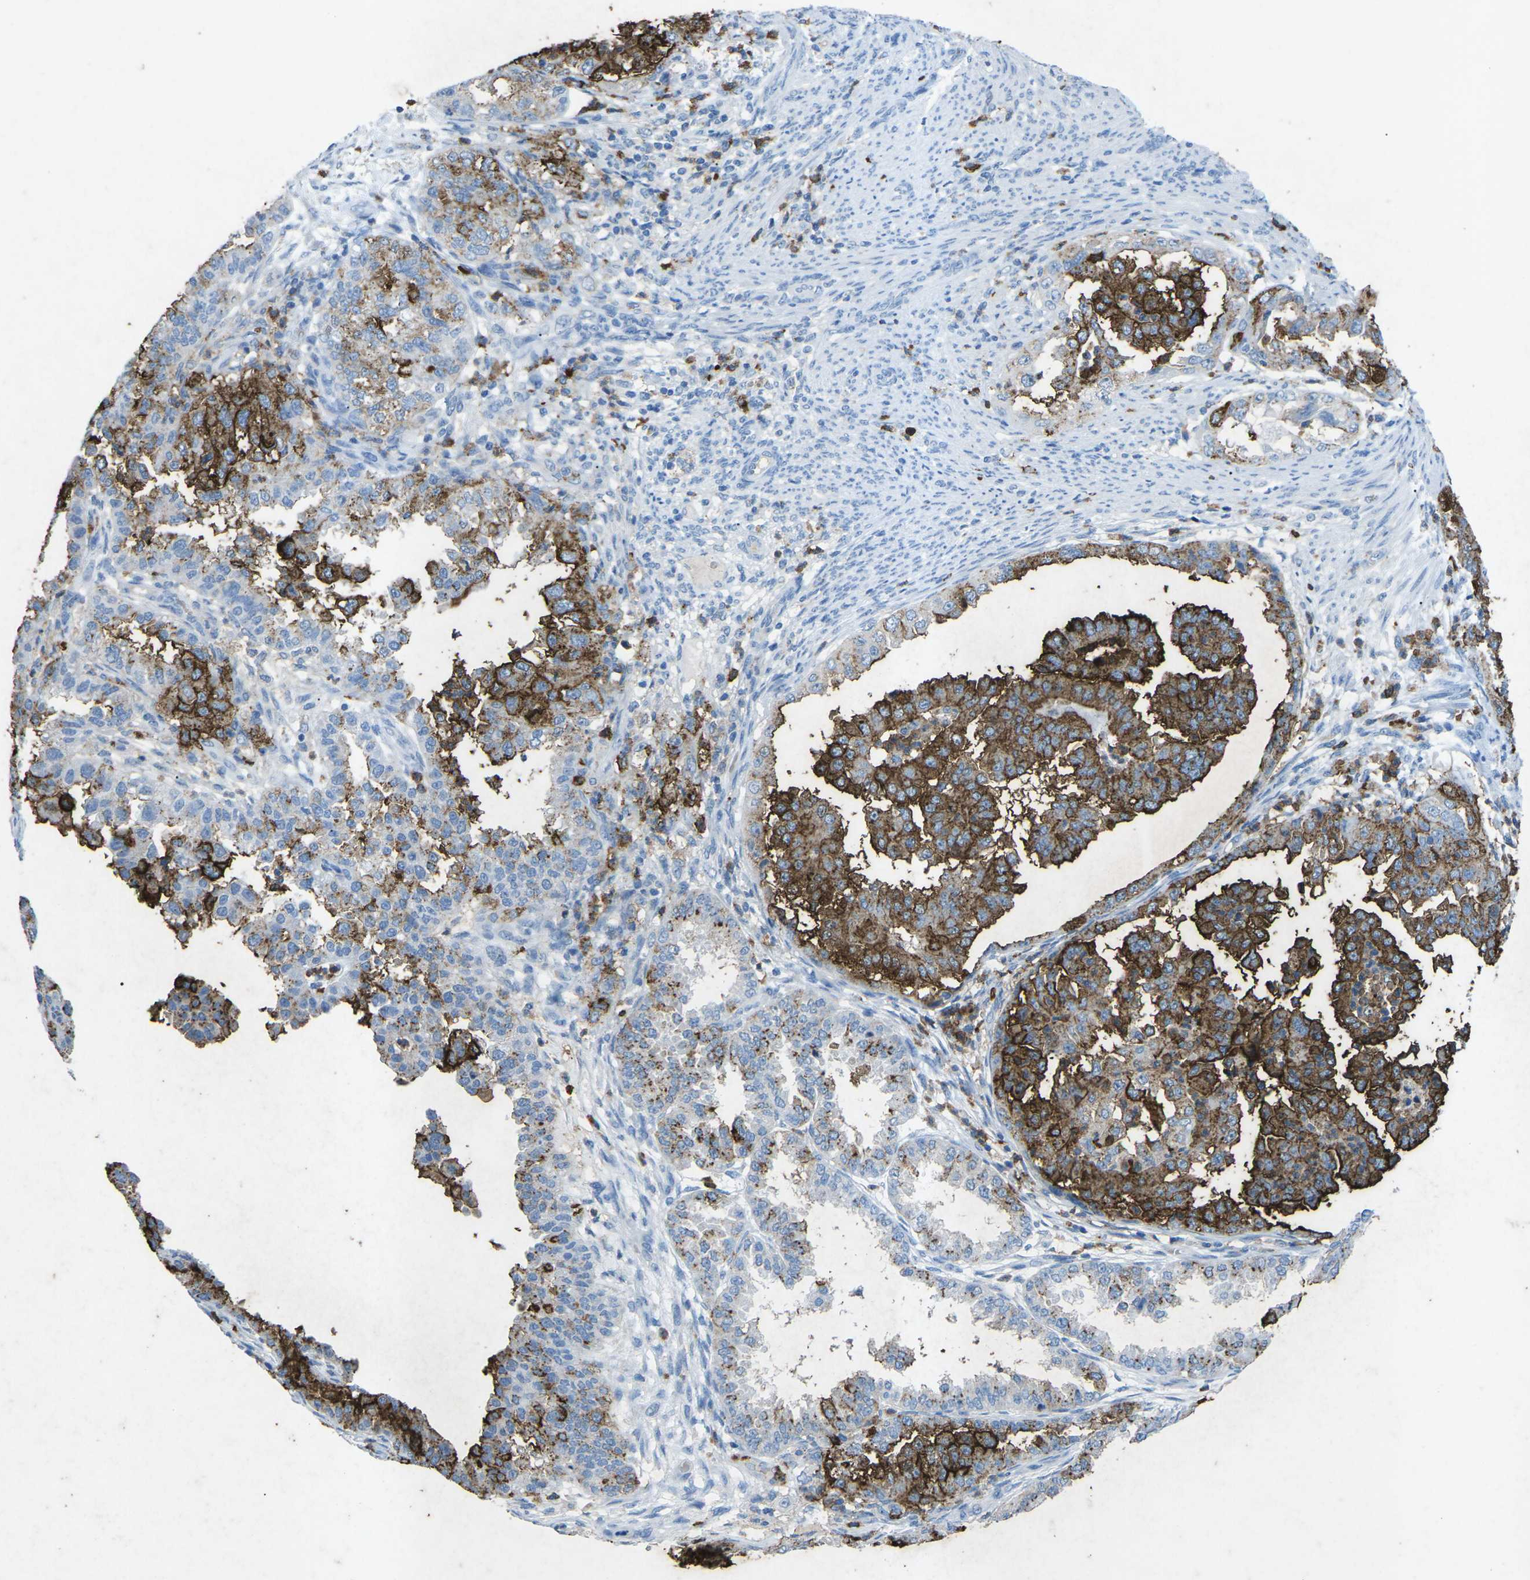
{"staining": {"intensity": "moderate", "quantity": ">75%", "location": "cytoplasmic/membranous"}, "tissue": "endometrial cancer", "cell_type": "Tumor cells", "image_type": "cancer", "snomed": [{"axis": "morphology", "description": "Adenocarcinoma, NOS"}, {"axis": "topography", "description": "Endometrium"}], "caption": "High-power microscopy captured an immunohistochemistry histopathology image of endometrial adenocarcinoma, revealing moderate cytoplasmic/membranous staining in approximately >75% of tumor cells. The protein of interest is shown in brown color, while the nuclei are stained blue.", "gene": "CTAGE1", "patient": {"sex": "female", "age": 85}}